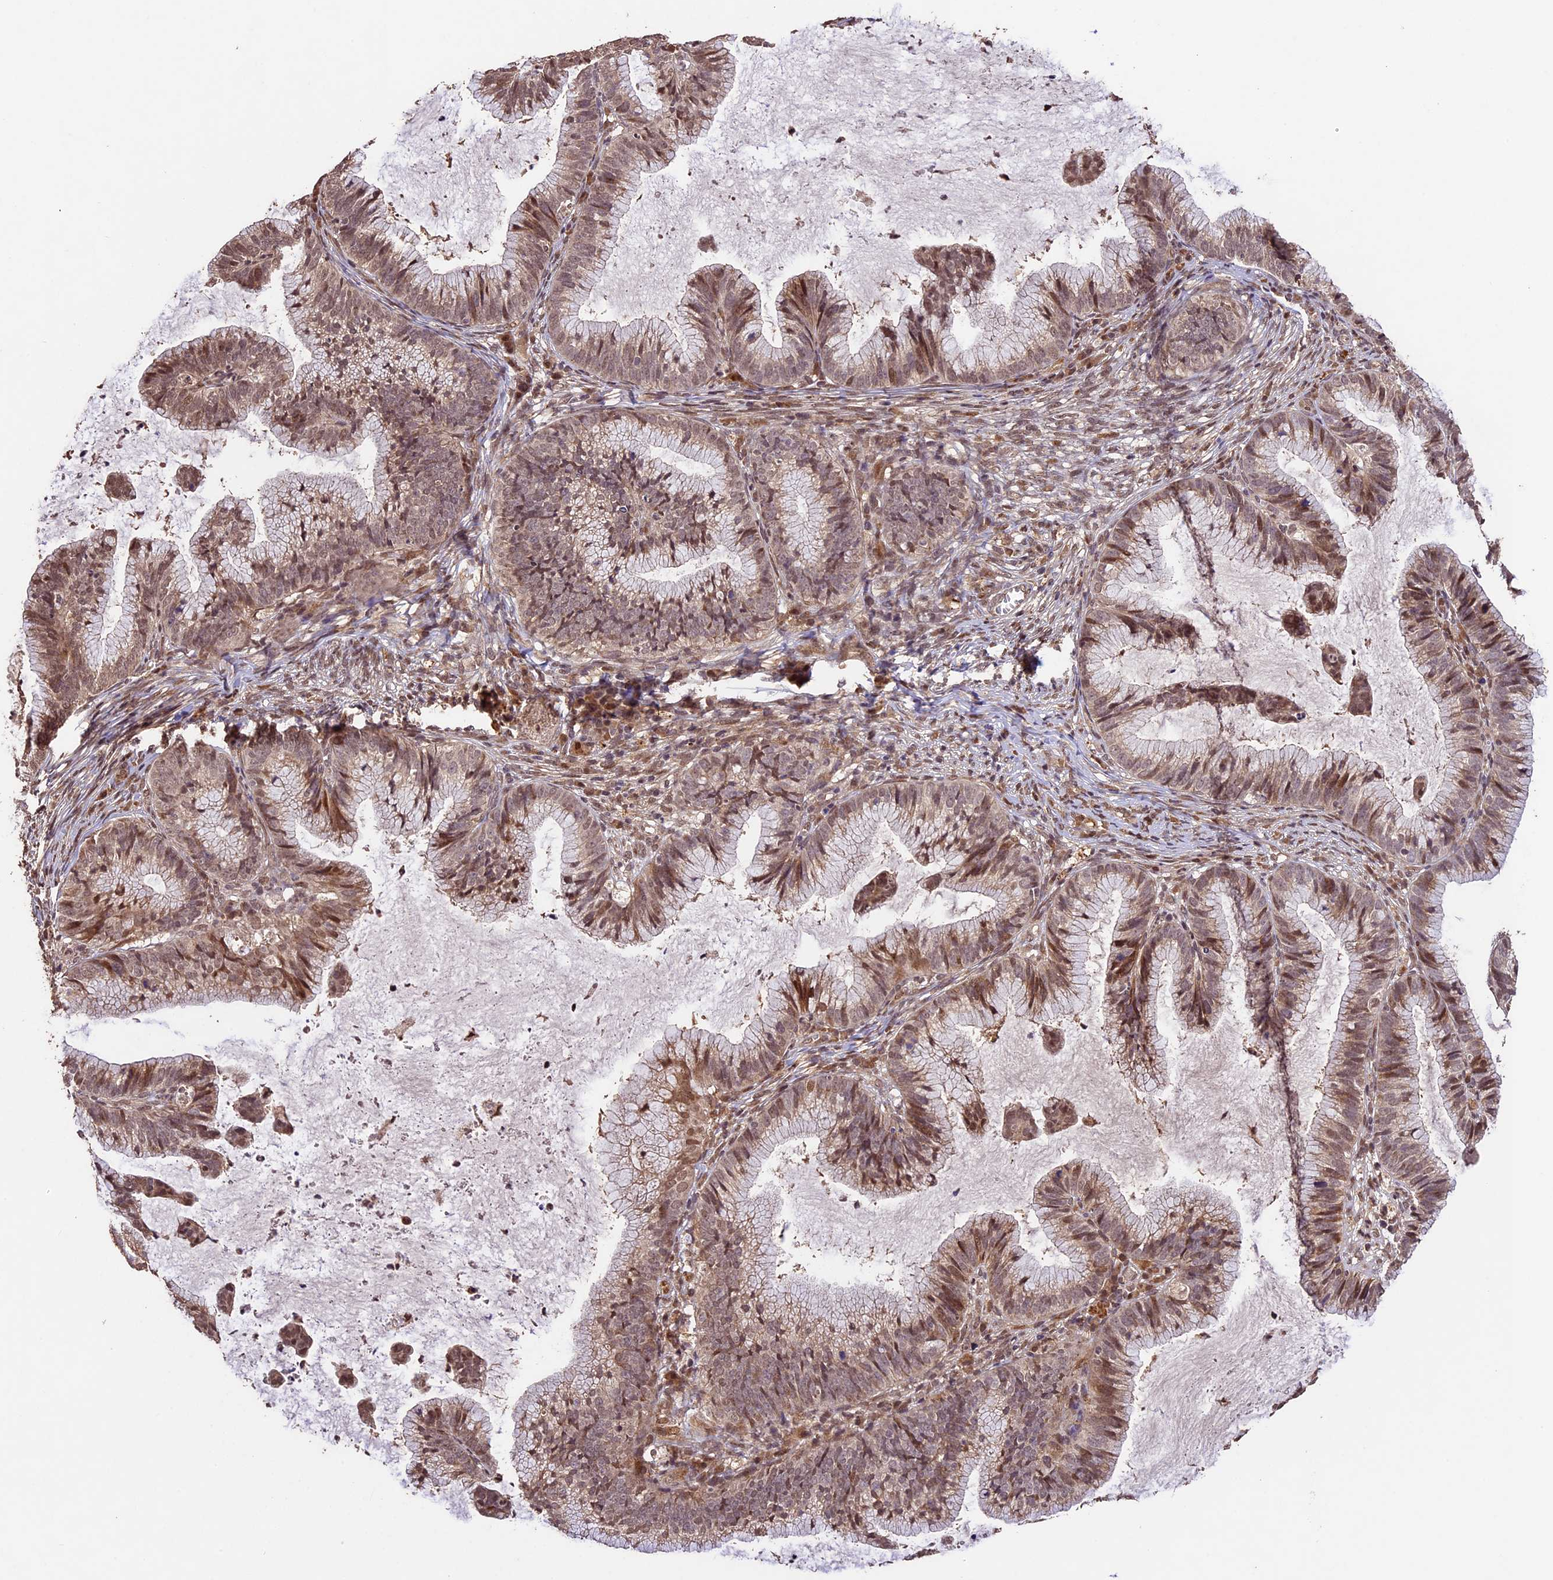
{"staining": {"intensity": "moderate", "quantity": "25%-75%", "location": "cytoplasmic/membranous,nuclear"}, "tissue": "cervical cancer", "cell_type": "Tumor cells", "image_type": "cancer", "snomed": [{"axis": "morphology", "description": "Adenocarcinoma, NOS"}, {"axis": "topography", "description": "Cervix"}], "caption": "A histopathology image of cervical cancer (adenocarcinoma) stained for a protein shows moderate cytoplasmic/membranous and nuclear brown staining in tumor cells.", "gene": "CDKN2AIP", "patient": {"sex": "female", "age": 36}}